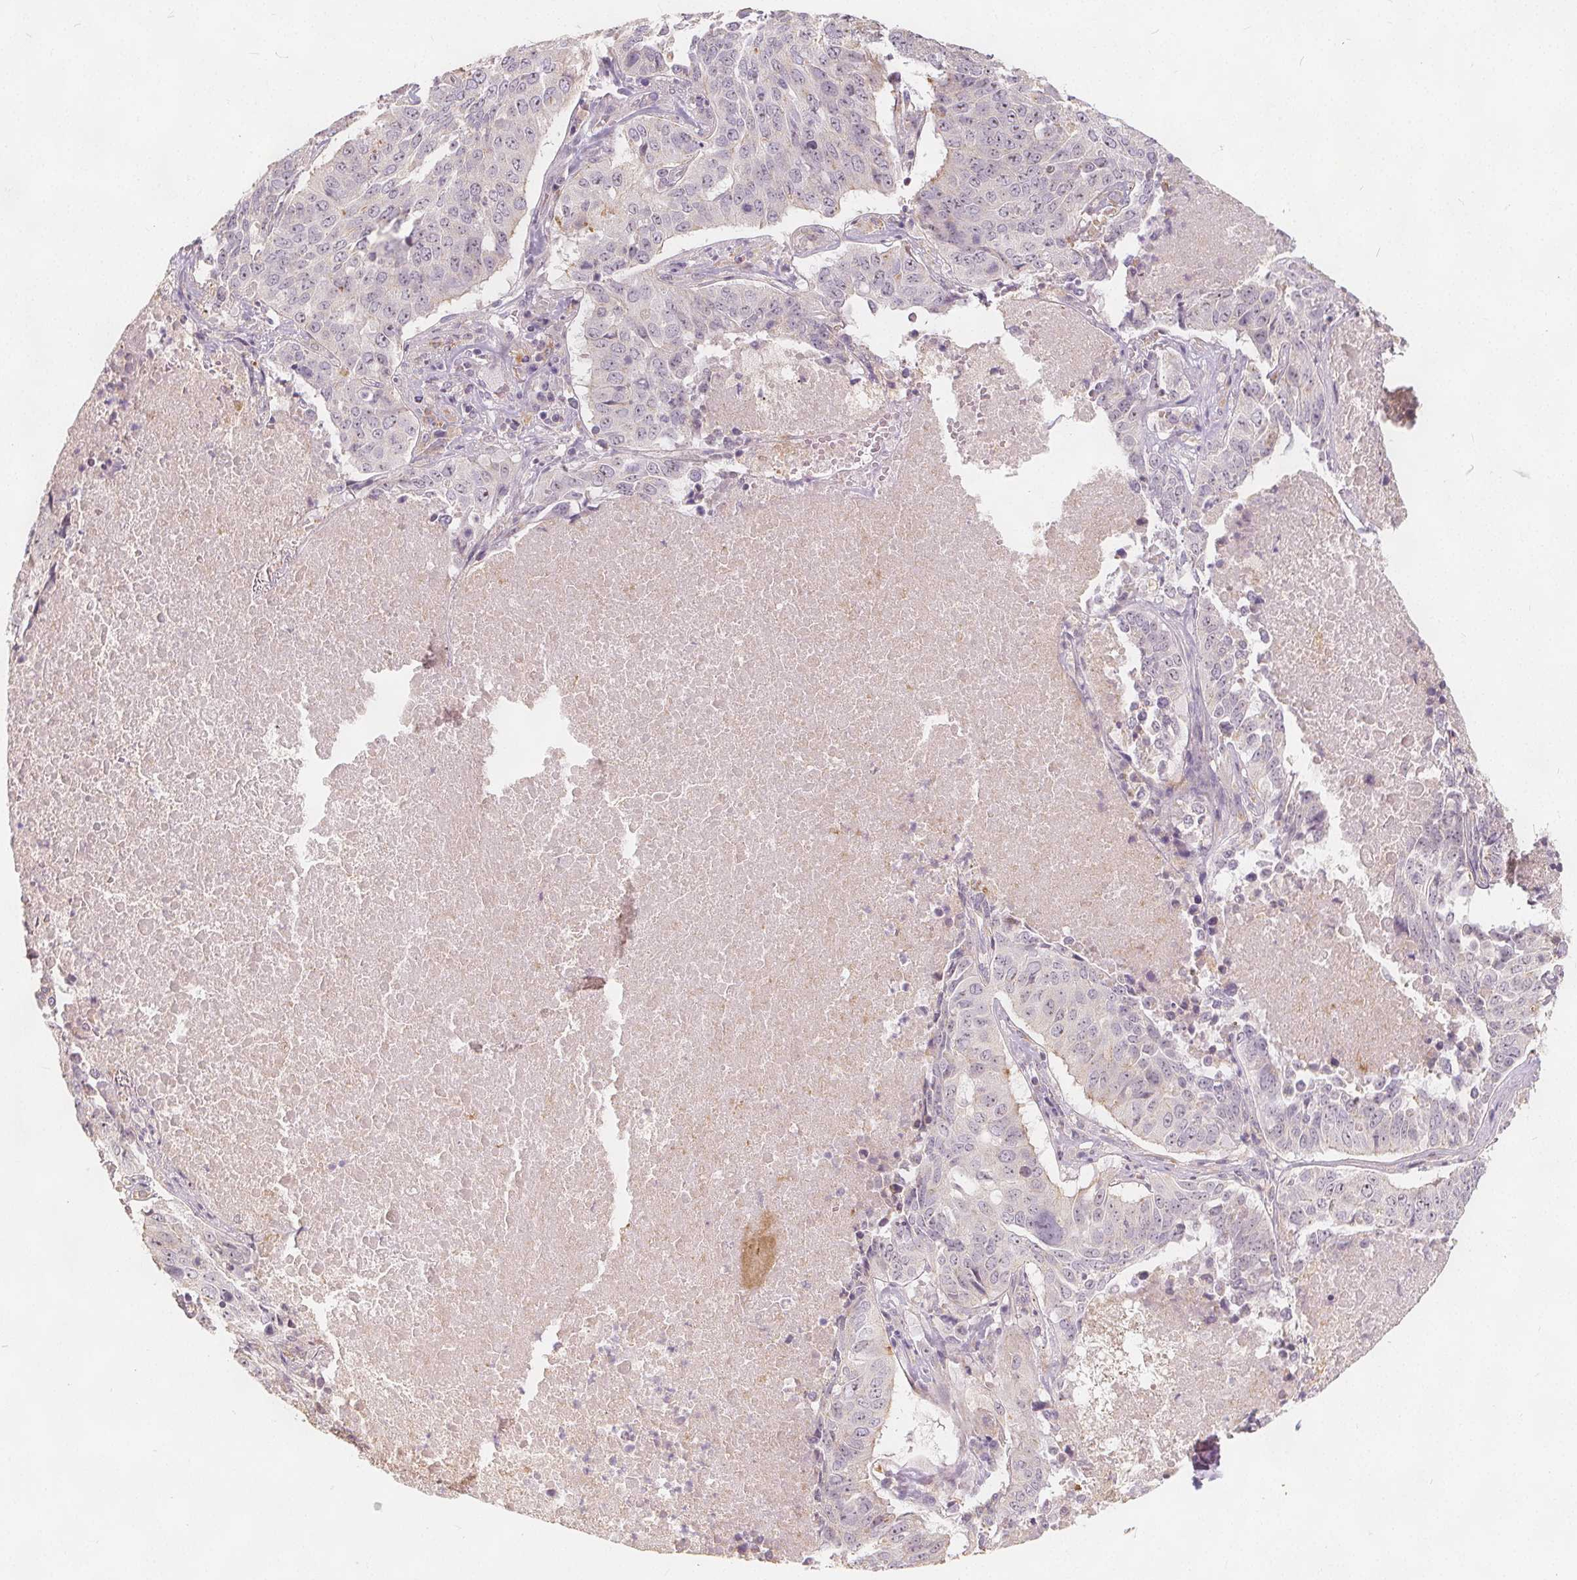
{"staining": {"intensity": "negative", "quantity": "none", "location": "none"}, "tissue": "lung cancer", "cell_type": "Tumor cells", "image_type": "cancer", "snomed": [{"axis": "morphology", "description": "Normal tissue, NOS"}, {"axis": "morphology", "description": "Squamous cell carcinoma, NOS"}, {"axis": "topography", "description": "Bronchus"}, {"axis": "topography", "description": "Lung"}], "caption": "Immunohistochemical staining of lung cancer exhibits no significant staining in tumor cells. (Brightfield microscopy of DAB immunohistochemistry at high magnification).", "gene": "DRC3", "patient": {"sex": "male", "age": 64}}